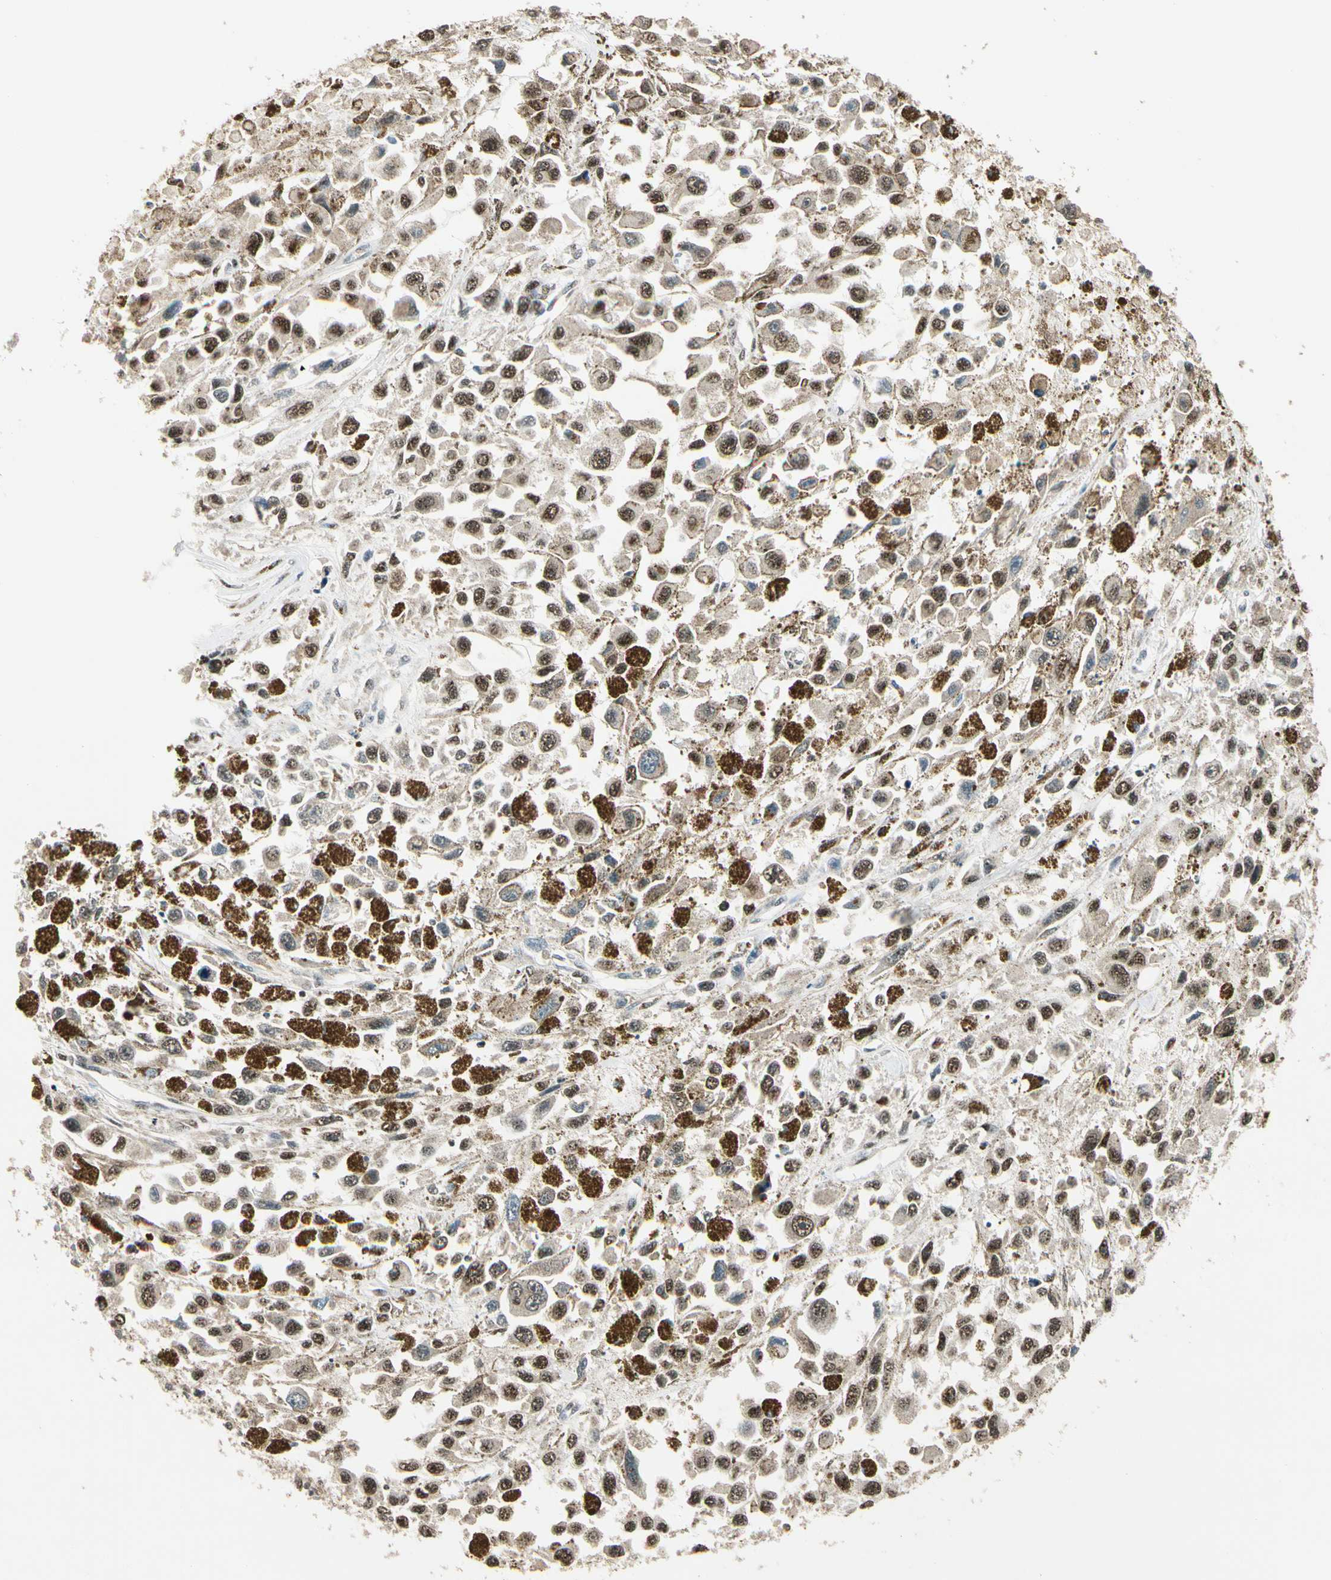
{"staining": {"intensity": "moderate", "quantity": ">75%", "location": "cytoplasmic/membranous,nuclear"}, "tissue": "melanoma", "cell_type": "Tumor cells", "image_type": "cancer", "snomed": [{"axis": "morphology", "description": "Malignant melanoma, Metastatic site"}, {"axis": "topography", "description": "Lymph node"}], "caption": "Protein staining of malignant melanoma (metastatic site) tissue reveals moderate cytoplasmic/membranous and nuclear expression in about >75% of tumor cells. (DAB IHC with brightfield microscopy, high magnification).", "gene": "MCPH1", "patient": {"sex": "male", "age": 59}}